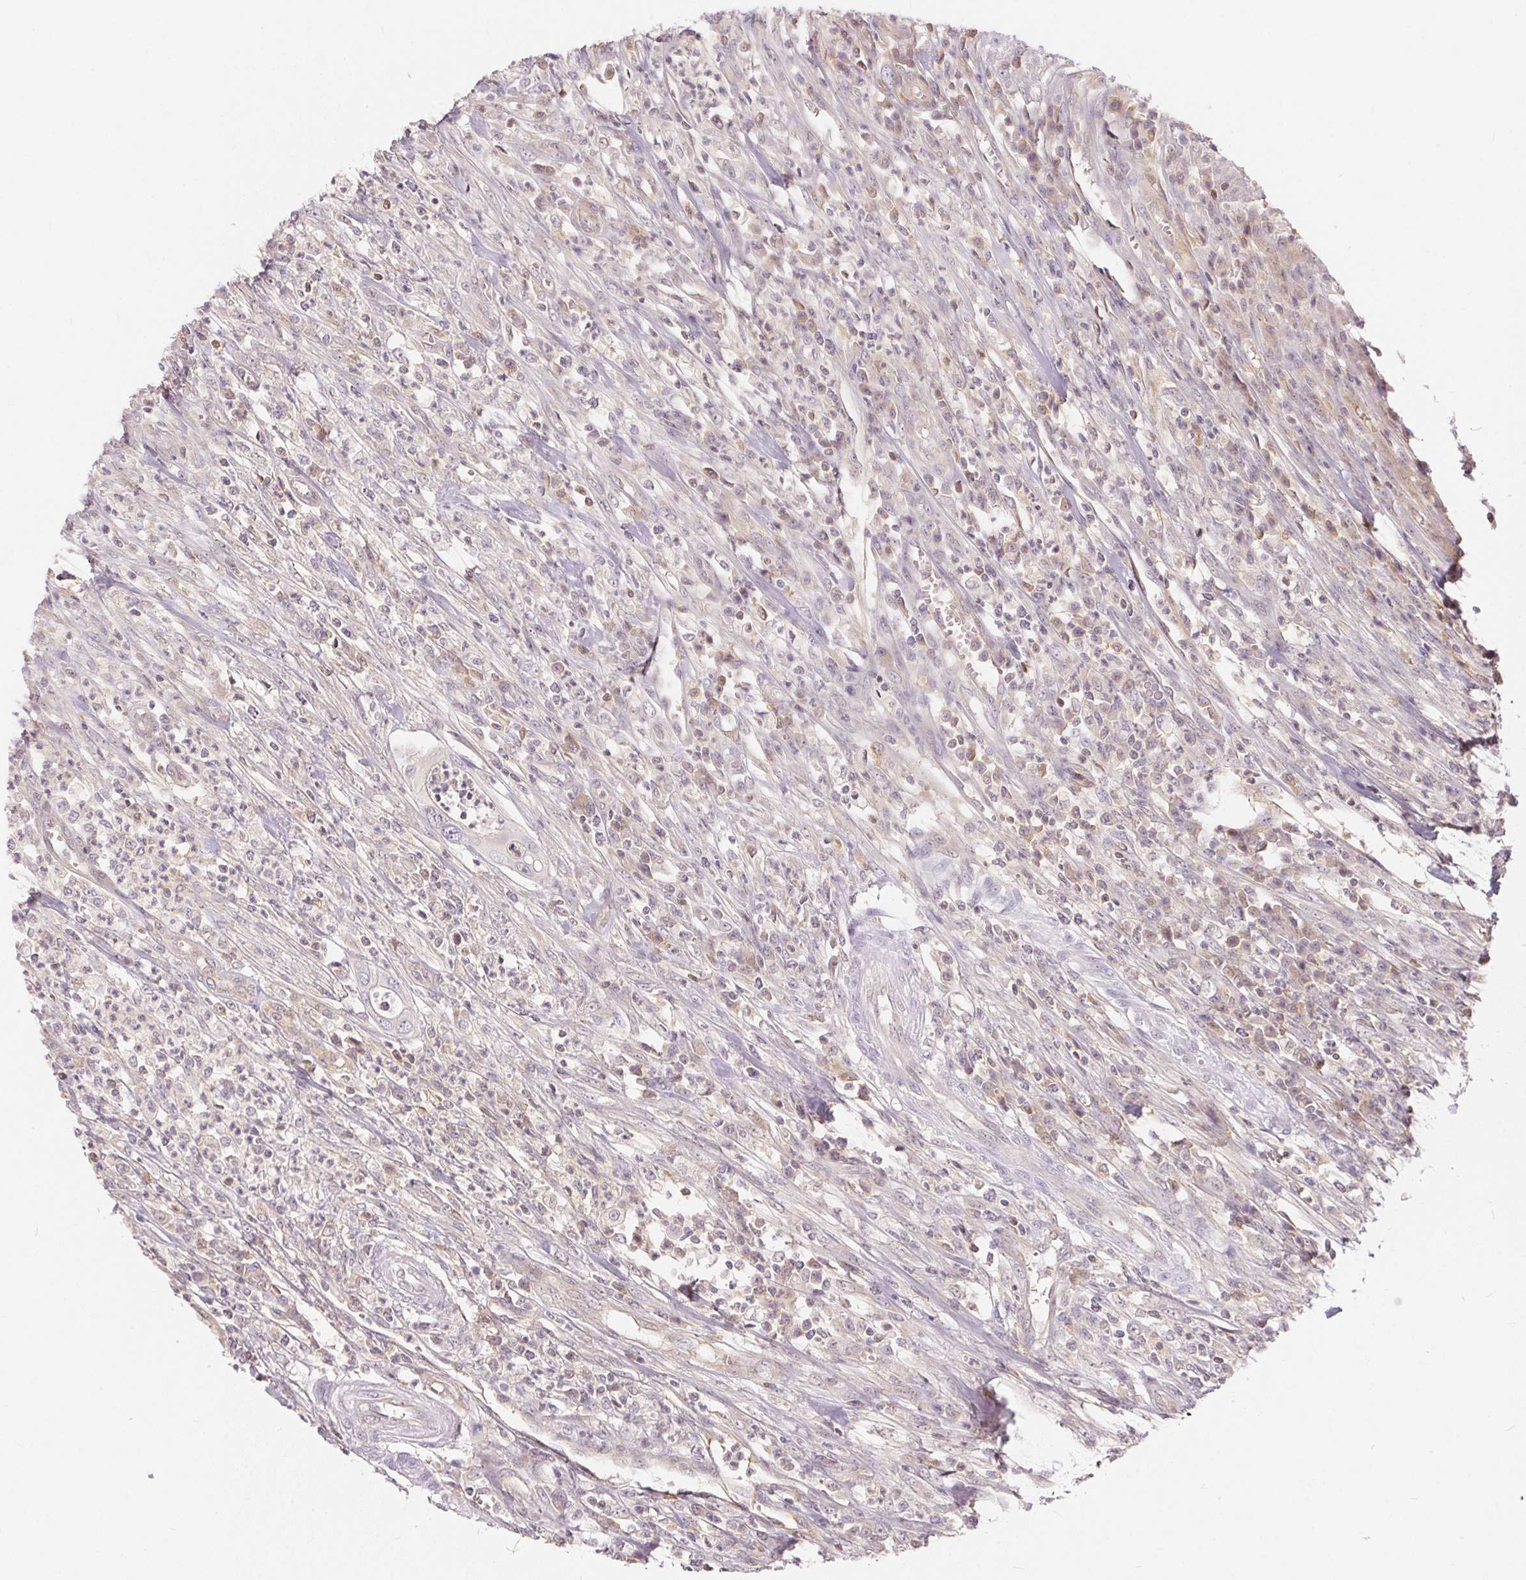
{"staining": {"intensity": "negative", "quantity": "none", "location": "none"}, "tissue": "colorectal cancer", "cell_type": "Tumor cells", "image_type": "cancer", "snomed": [{"axis": "morphology", "description": "Adenocarcinoma, NOS"}, {"axis": "topography", "description": "Colon"}], "caption": "Tumor cells show no significant expression in colorectal cancer (adenocarcinoma).", "gene": "BLMH", "patient": {"sex": "male", "age": 65}}